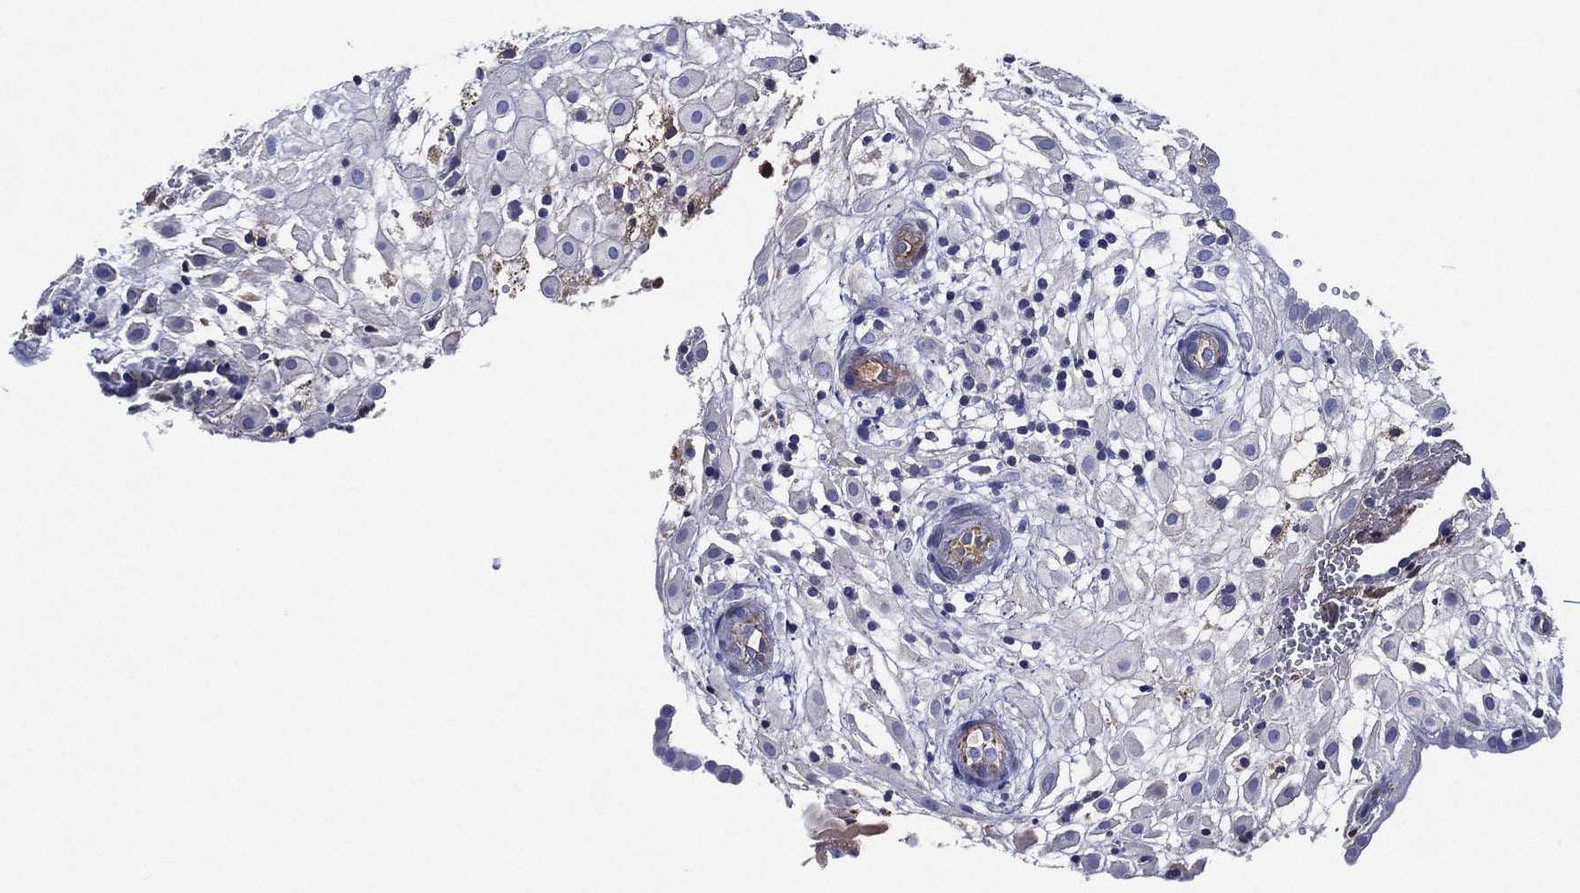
{"staining": {"intensity": "negative", "quantity": "none", "location": "none"}, "tissue": "placenta", "cell_type": "Decidual cells", "image_type": "normal", "snomed": [{"axis": "morphology", "description": "Normal tissue, NOS"}, {"axis": "topography", "description": "Placenta"}], "caption": "Decidual cells show no significant expression in unremarkable placenta. (DAB (3,3'-diaminobenzidine) immunohistochemistry, high magnification).", "gene": "TMPRSS11D", "patient": {"sex": "female", "age": 24}}